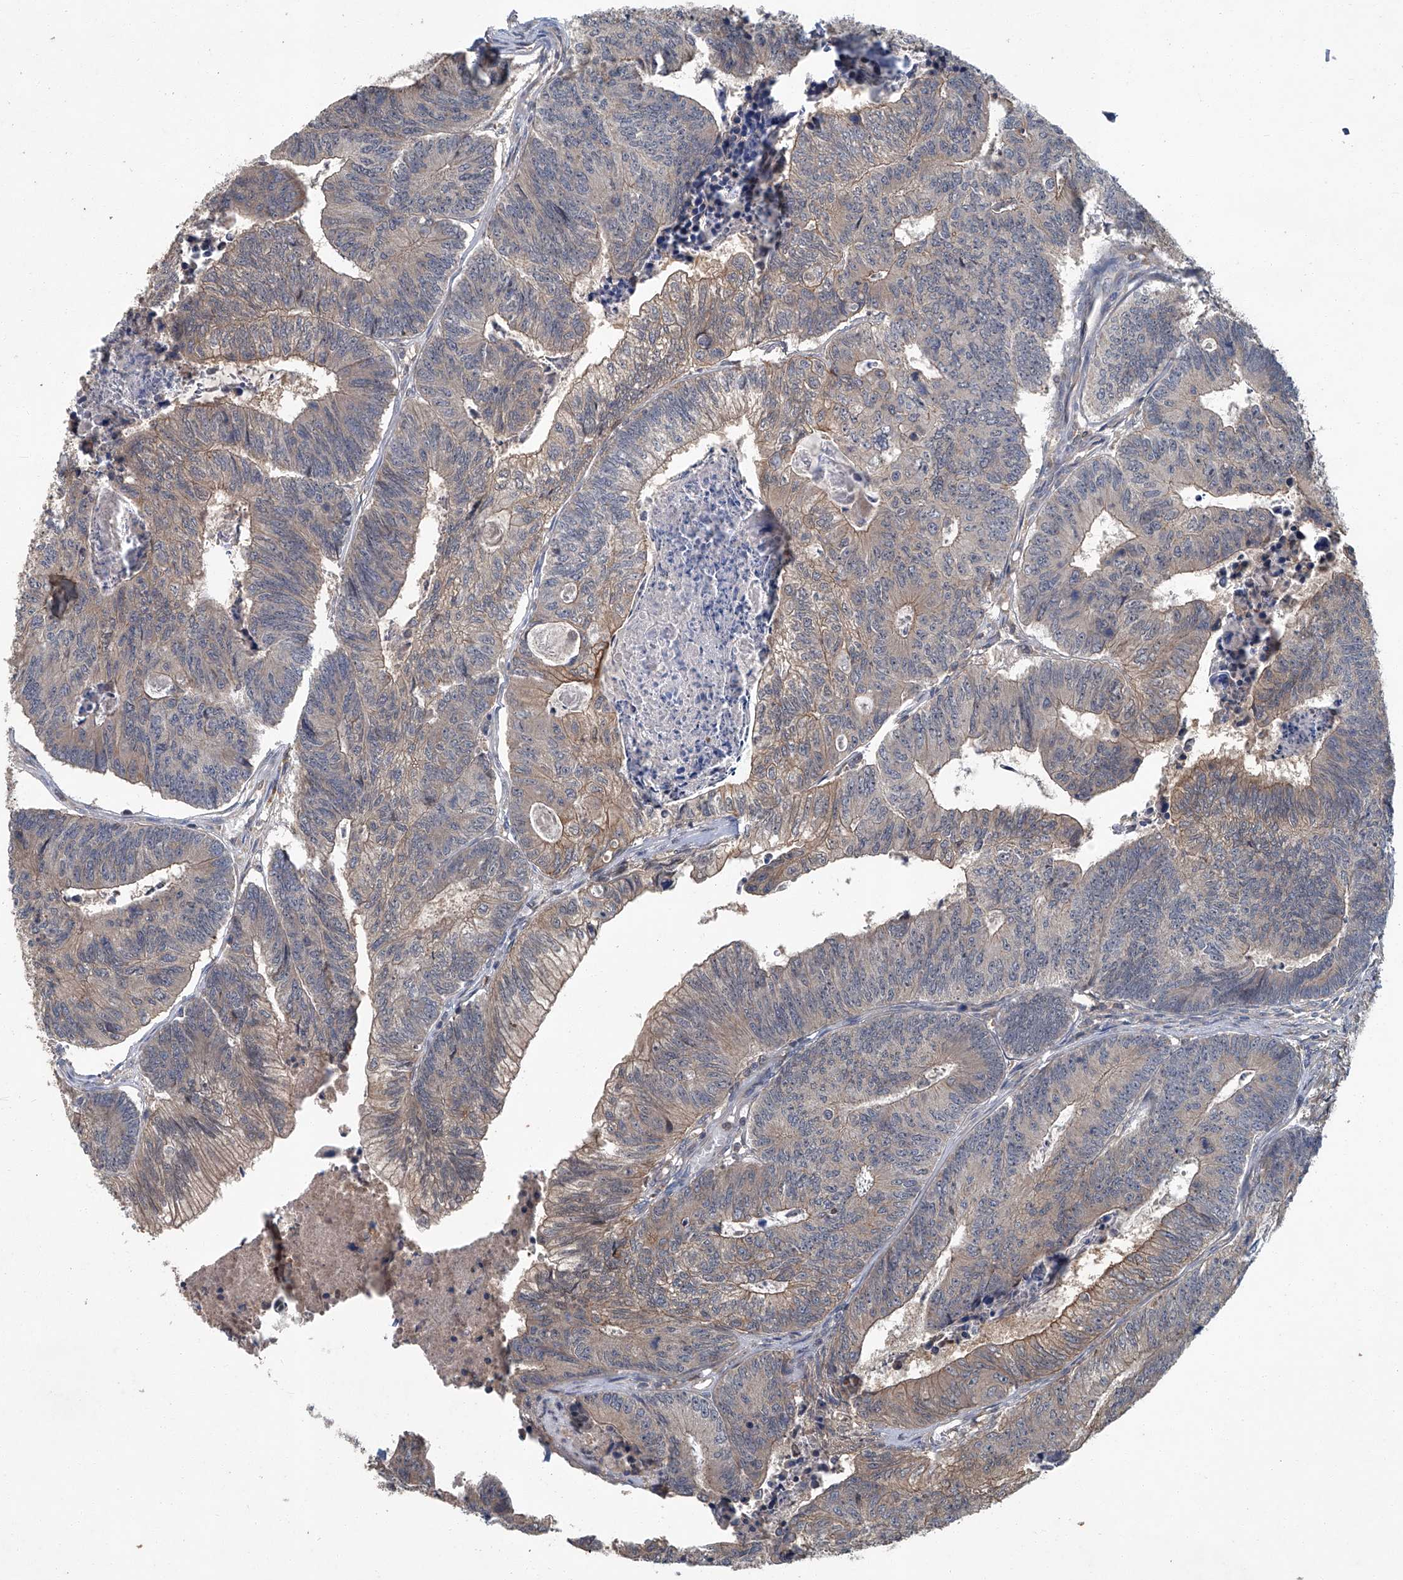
{"staining": {"intensity": "weak", "quantity": "25%-75%", "location": "cytoplasmic/membranous"}, "tissue": "colorectal cancer", "cell_type": "Tumor cells", "image_type": "cancer", "snomed": [{"axis": "morphology", "description": "Adenocarcinoma, NOS"}, {"axis": "topography", "description": "Colon"}], "caption": "An IHC histopathology image of neoplastic tissue is shown. Protein staining in brown highlights weak cytoplasmic/membranous positivity in colorectal adenocarcinoma within tumor cells.", "gene": "ANKRD34A", "patient": {"sex": "female", "age": 67}}